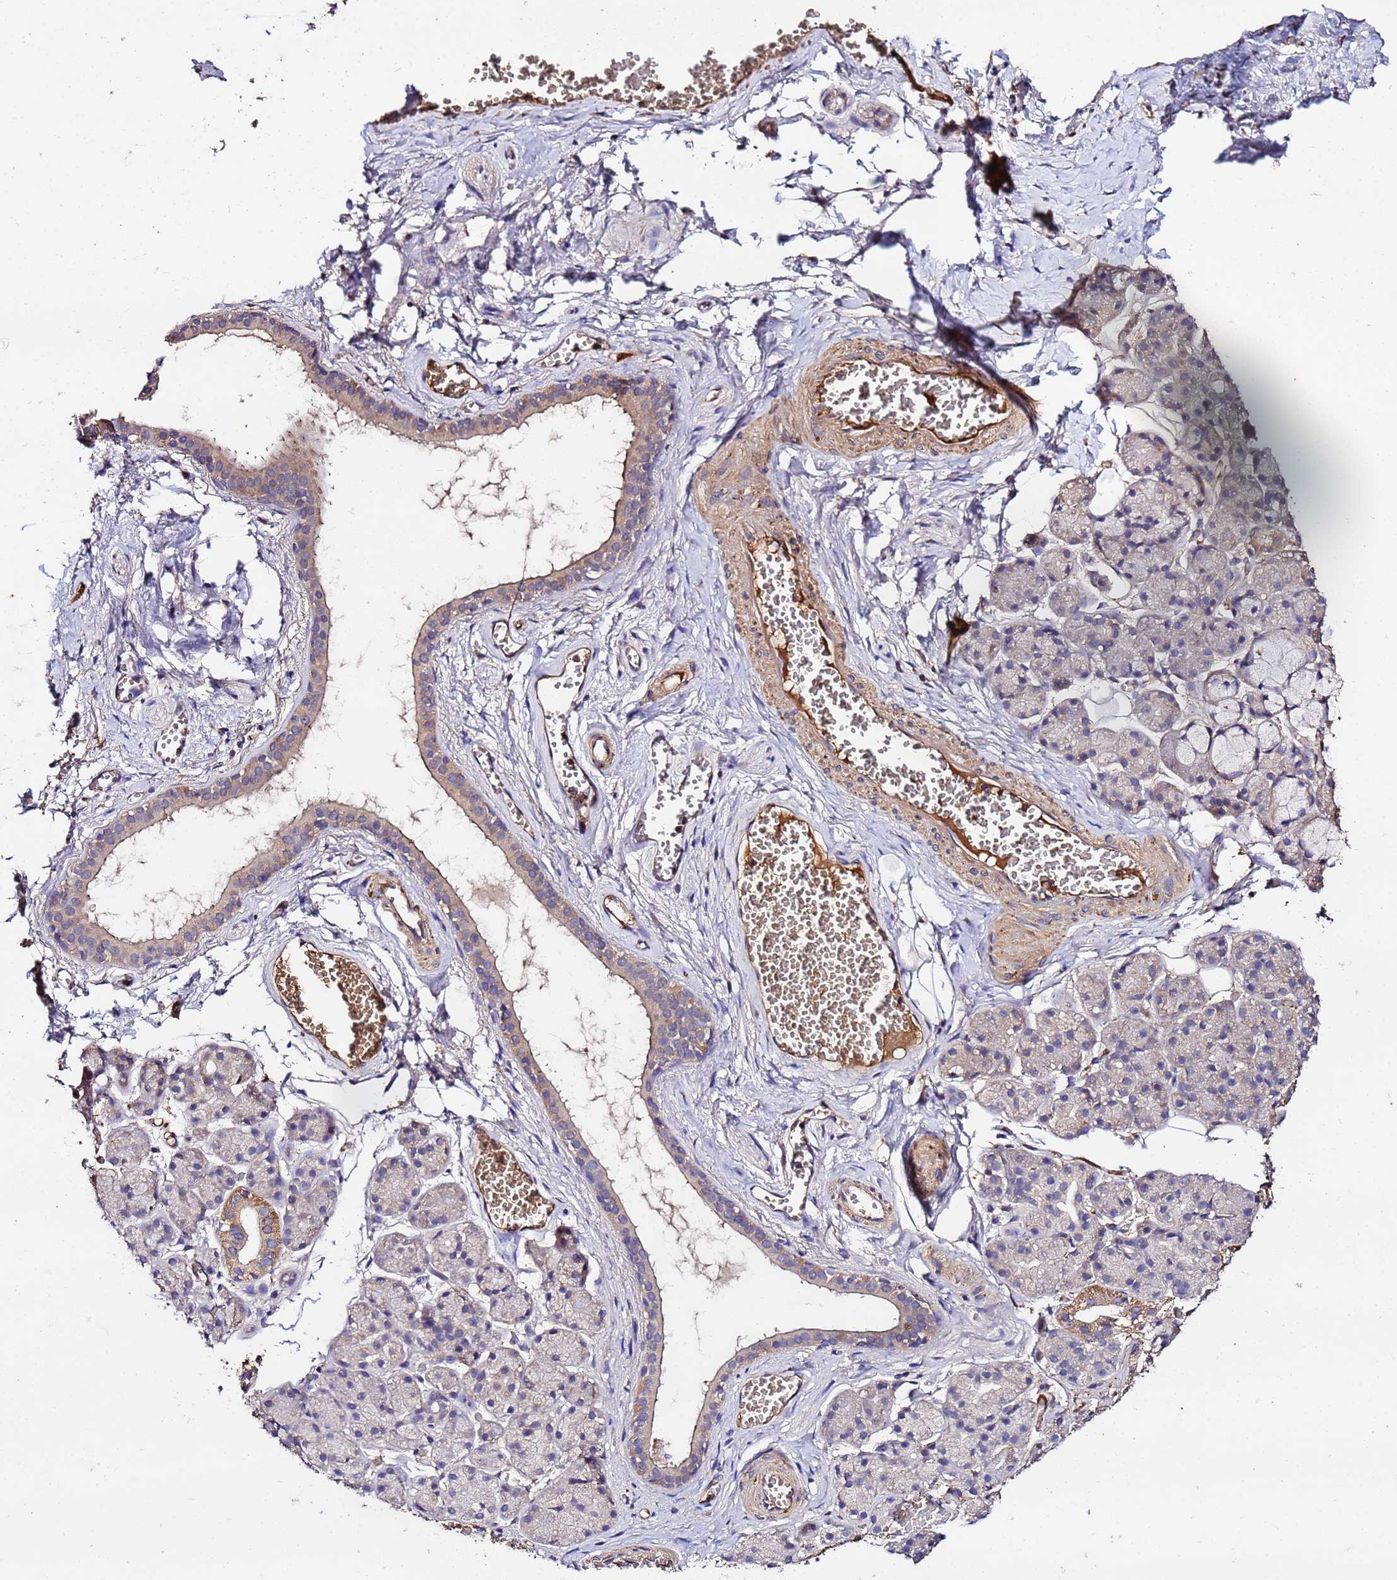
{"staining": {"intensity": "moderate", "quantity": "<25%", "location": "cytoplasmic/membranous"}, "tissue": "salivary gland", "cell_type": "Glandular cells", "image_type": "normal", "snomed": [{"axis": "morphology", "description": "Normal tissue, NOS"}, {"axis": "topography", "description": "Salivary gland"}], "caption": "Protein staining demonstrates moderate cytoplasmic/membranous expression in approximately <25% of glandular cells in benign salivary gland. (DAB (3,3'-diaminobenzidine) IHC with brightfield microscopy, high magnification).", "gene": "MTERF1", "patient": {"sex": "male", "age": 63}}